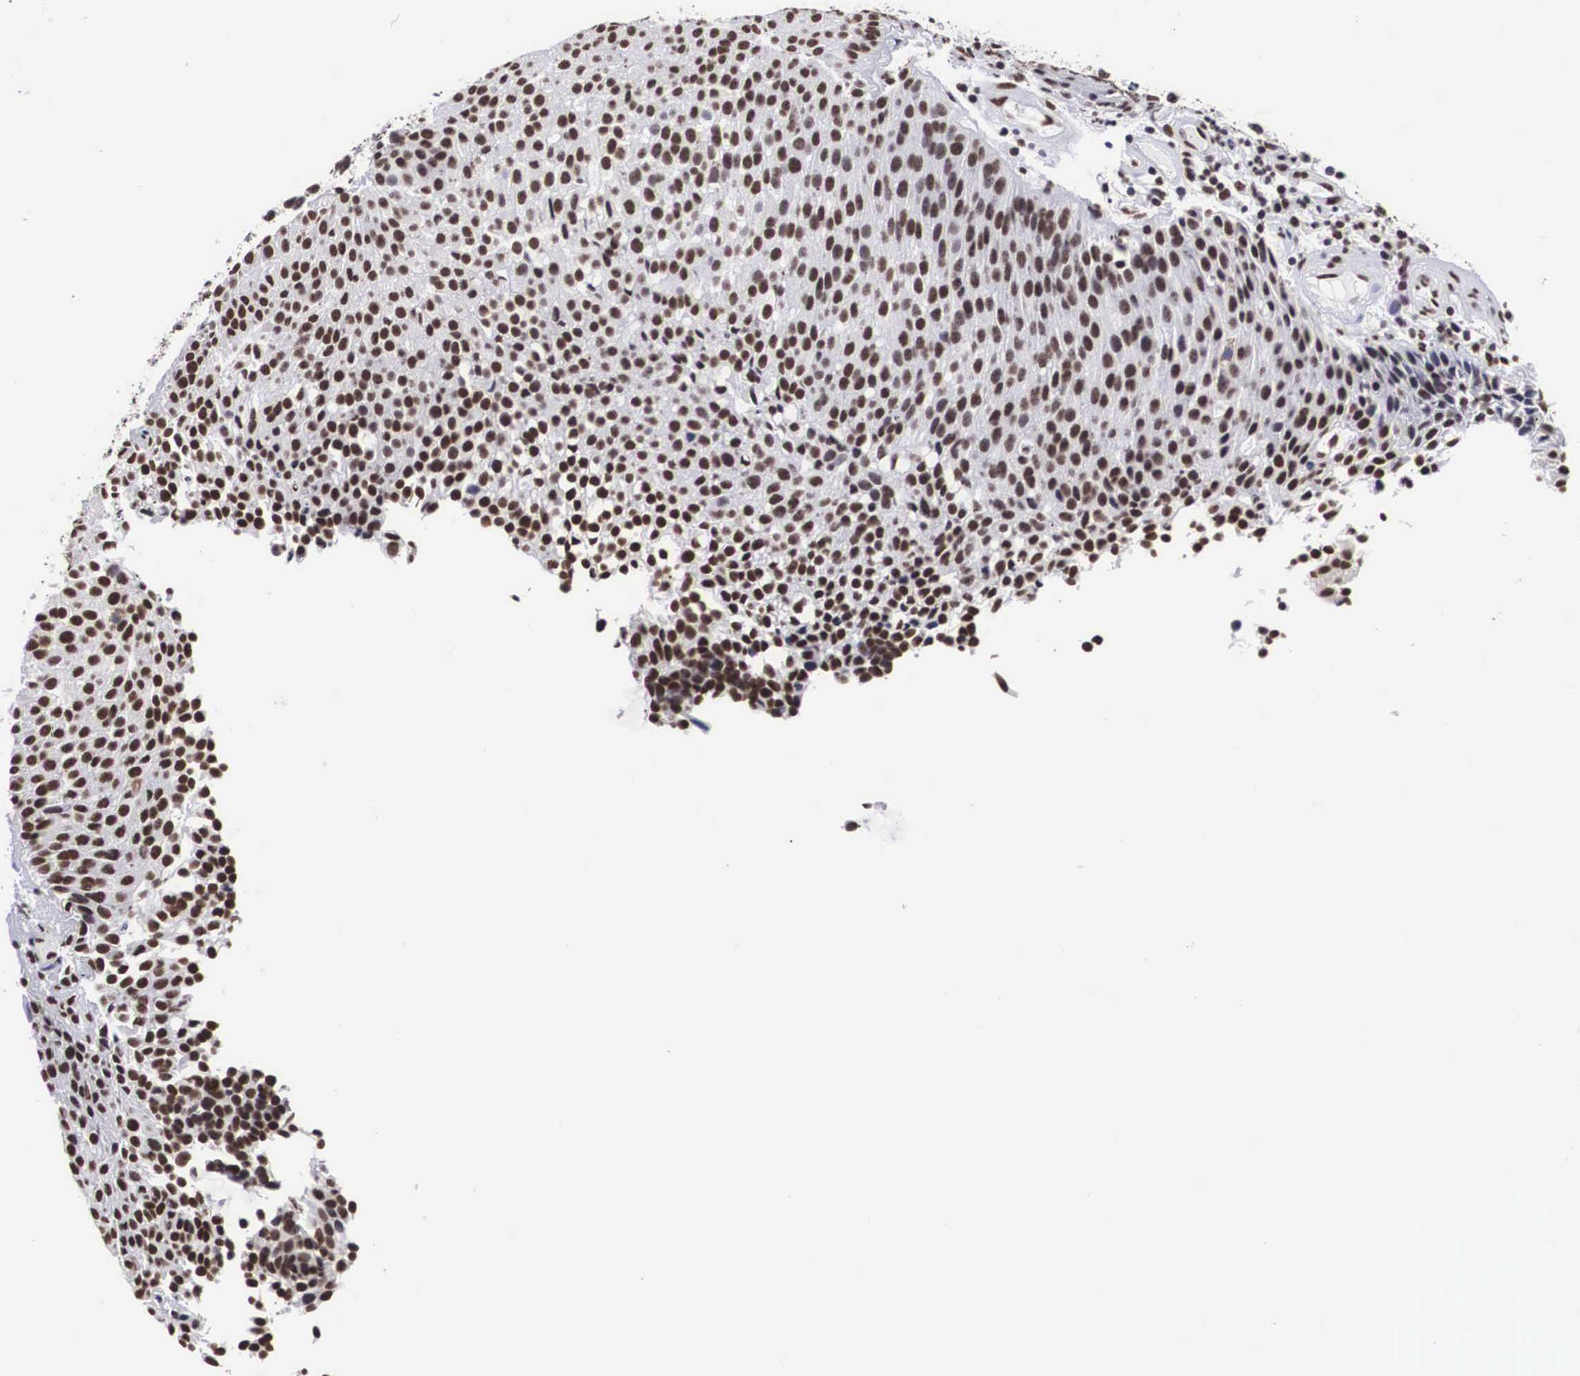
{"staining": {"intensity": "moderate", "quantity": ">75%", "location": "nuclear"}, "tissue": "urothelial cancer", "cell_type": "Tumor cells", "image_type": "cancer", "snomed": [{"axis": "morphology", "description": "Urothelial carcinoma, Low grade"}, {"axis": "topography", "description": "Urinary bladder"}], "caption": "High-power microscopy captured an immunohistochemistry image of urothelial cancer, revealing moderate nuclear staining in approximately >75% of tumor cells. (DAB IHC, brown staining for protein, blue staining for nuclei).", "gene": "ACIN1", "patient": {"sex": "male", "age": 85}}